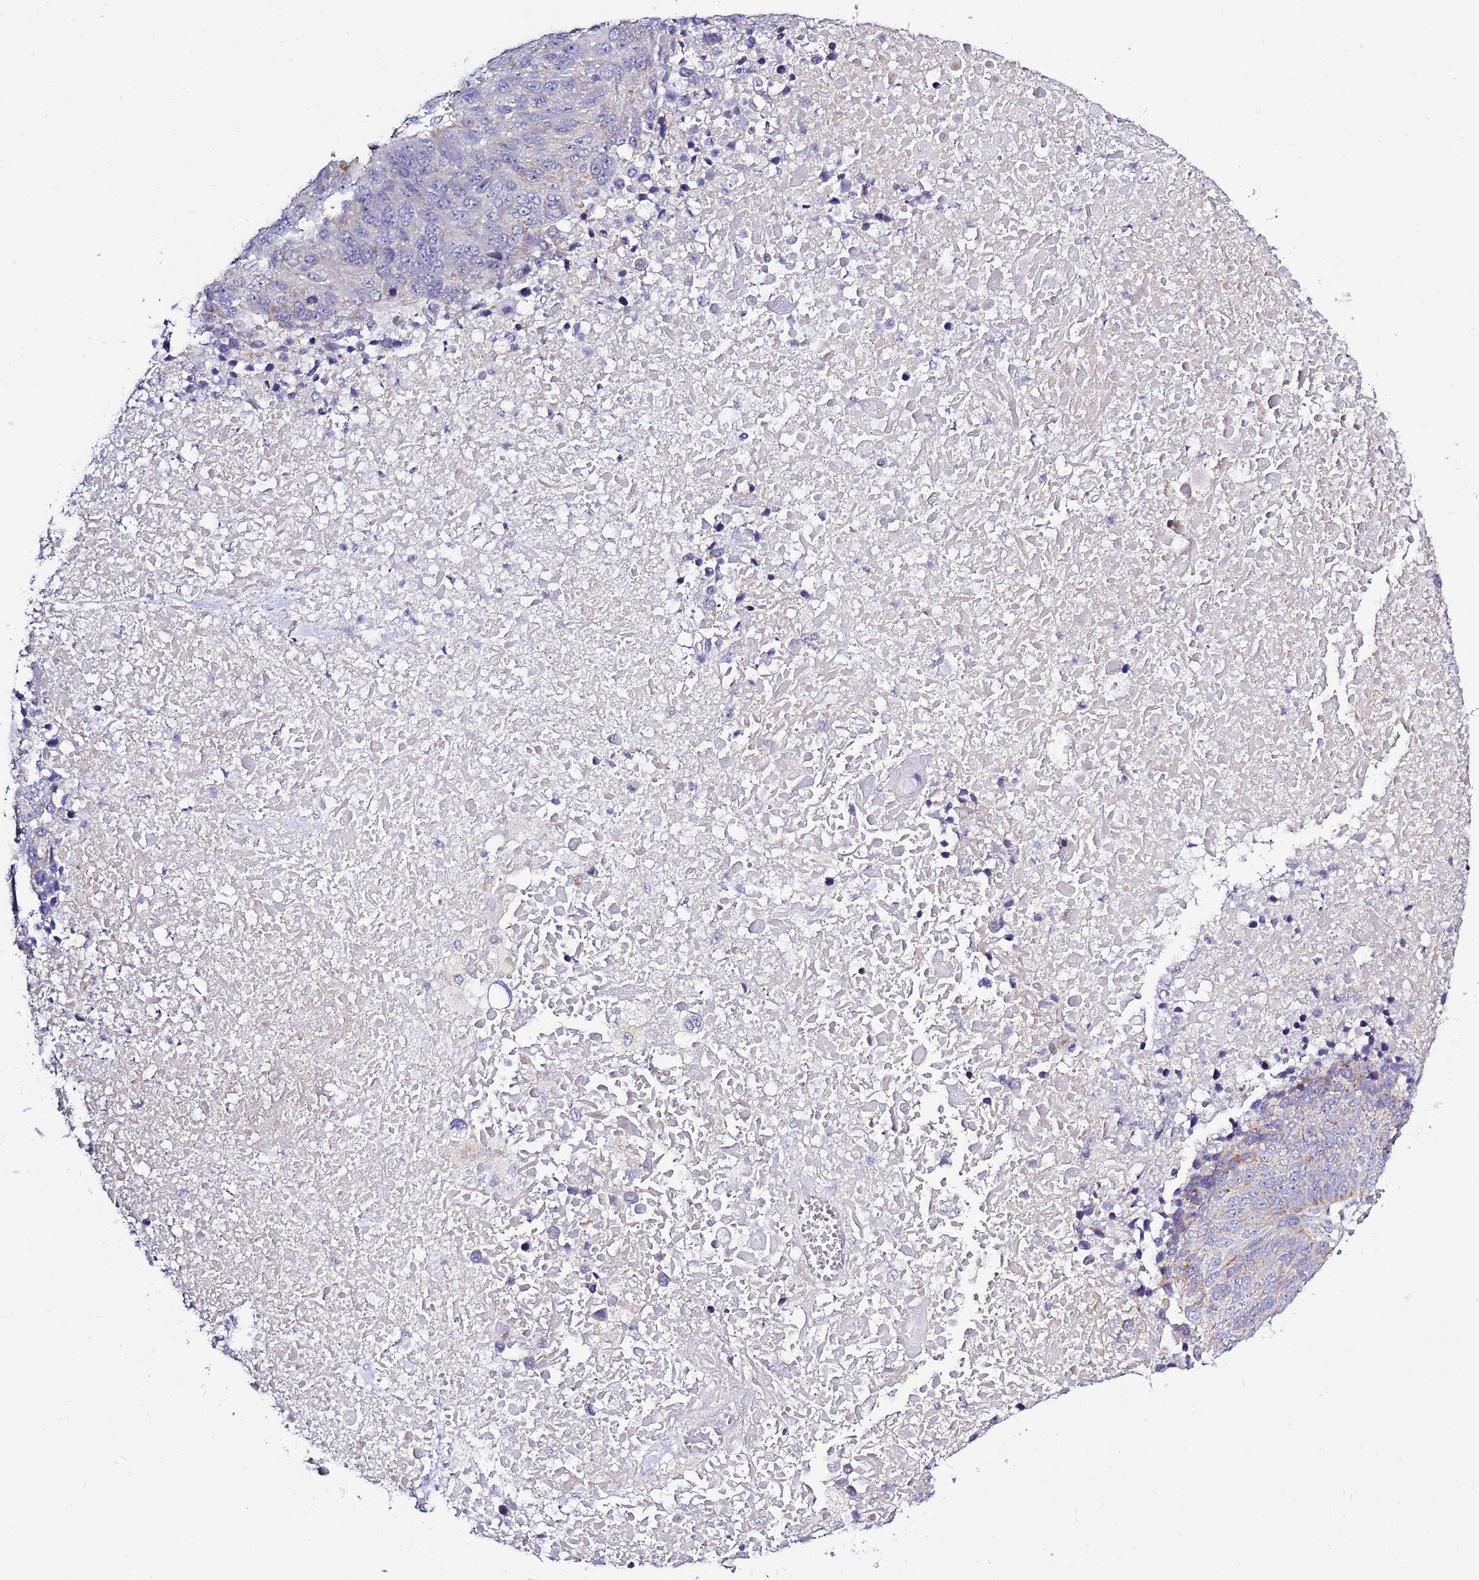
{"staining": {"intensity": "negative", "quantity": "none", "location": "none"}, "tissue": "lung cancer", "cell_type": "Tumor cells", "image_type": "cancer", "snomed": [{"axis": "morphology", "description": "Normal tissue, NOS"}, {"axis": "morphology", "description": "Squamous cell carcinoma, NOS"}, {"axis": "topography", "description": "Lymph node"}, {"axis": "topography", "description": "Lung"}], "caption": "DAB immunohistochemical staining of human squamous cell carcinoma (lung) shows no significant expression in tumor cells.", "gene": "IGF1R", "patient": {"sex": "male", "age": 66}}